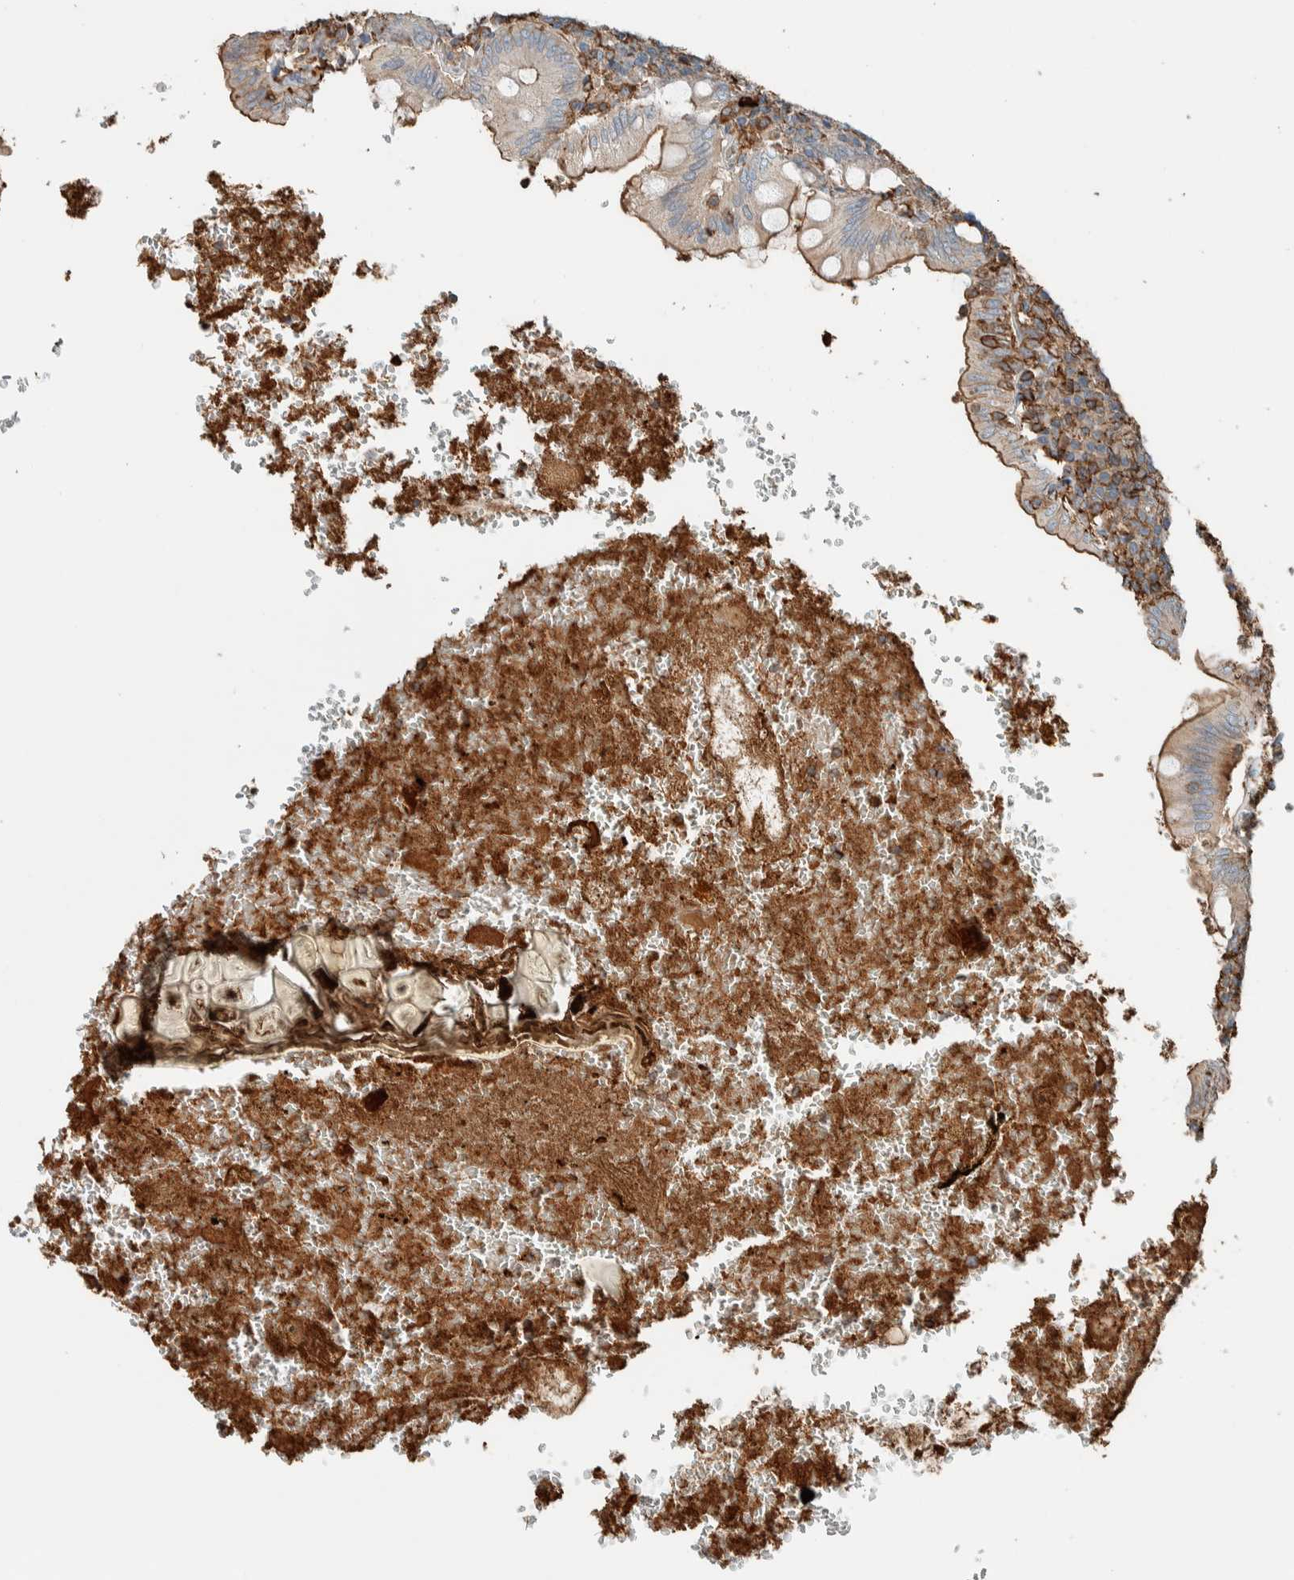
{"staining": {"intensity": "moderate", "quantity": "<25%", "location": "cytoplasmic/membranous"}, "tissue": "appendix", "cell_type": "Glandular cells", "image_type": "normal", "snomed": [{"axis": "morphology", "description": "Normal tissue, NOS"}, {"axis": "topography", "description": "Appendix"}], "caption": "Appendix stained with immunohistochemistry (IHC) exhibits moderate cytoplasmic/membranous positivity in approximately <25% of glandular cells. (DAB IHC, brown staining for protein, blue staining for nuclei).", "gene": "CTBP2", "patient": {"sex": "male", "age": 8}}